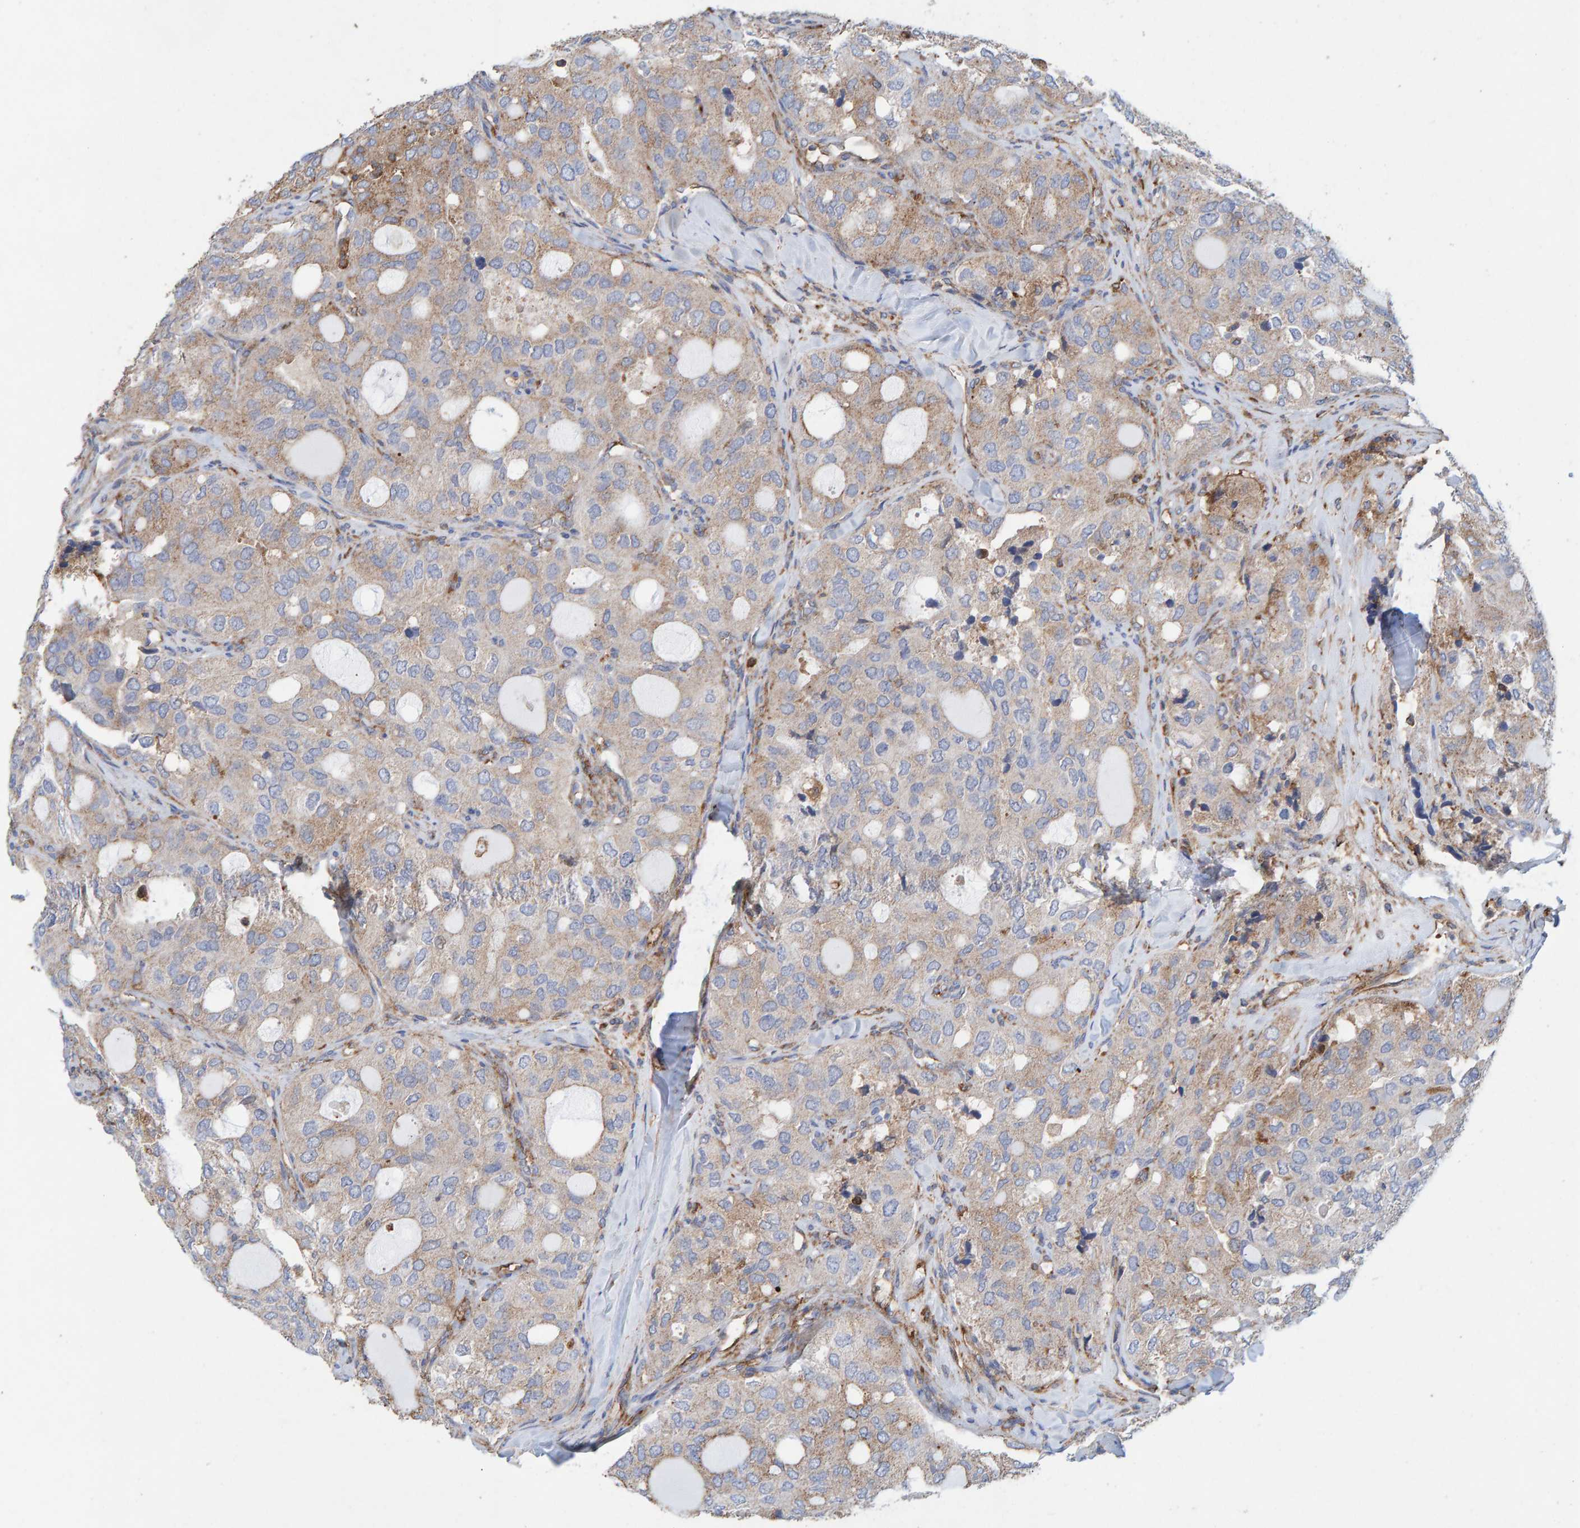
{"staining": {"intensity": "weak", "quantity": "25%-75%", "location": "cytoplasmic/membranous"}, "tissue": "thyroid cancer", "cell_type": "Tumor cells", "image_type": "cancer", "snomed": [{"axis": "morphology", "description": "Follicular adenoma carcinoma, NOS"}, {"axis": "topography", "description": "Thyroid gland"}], "caption": "This is an image of IHC staining of thyroid follicular adenoma carcinoma, which shows weak expression in the cytoplasmic/membranous of tumor cells.", "gene": "MVP", "patient": {"sex": "male", "age": 75}}